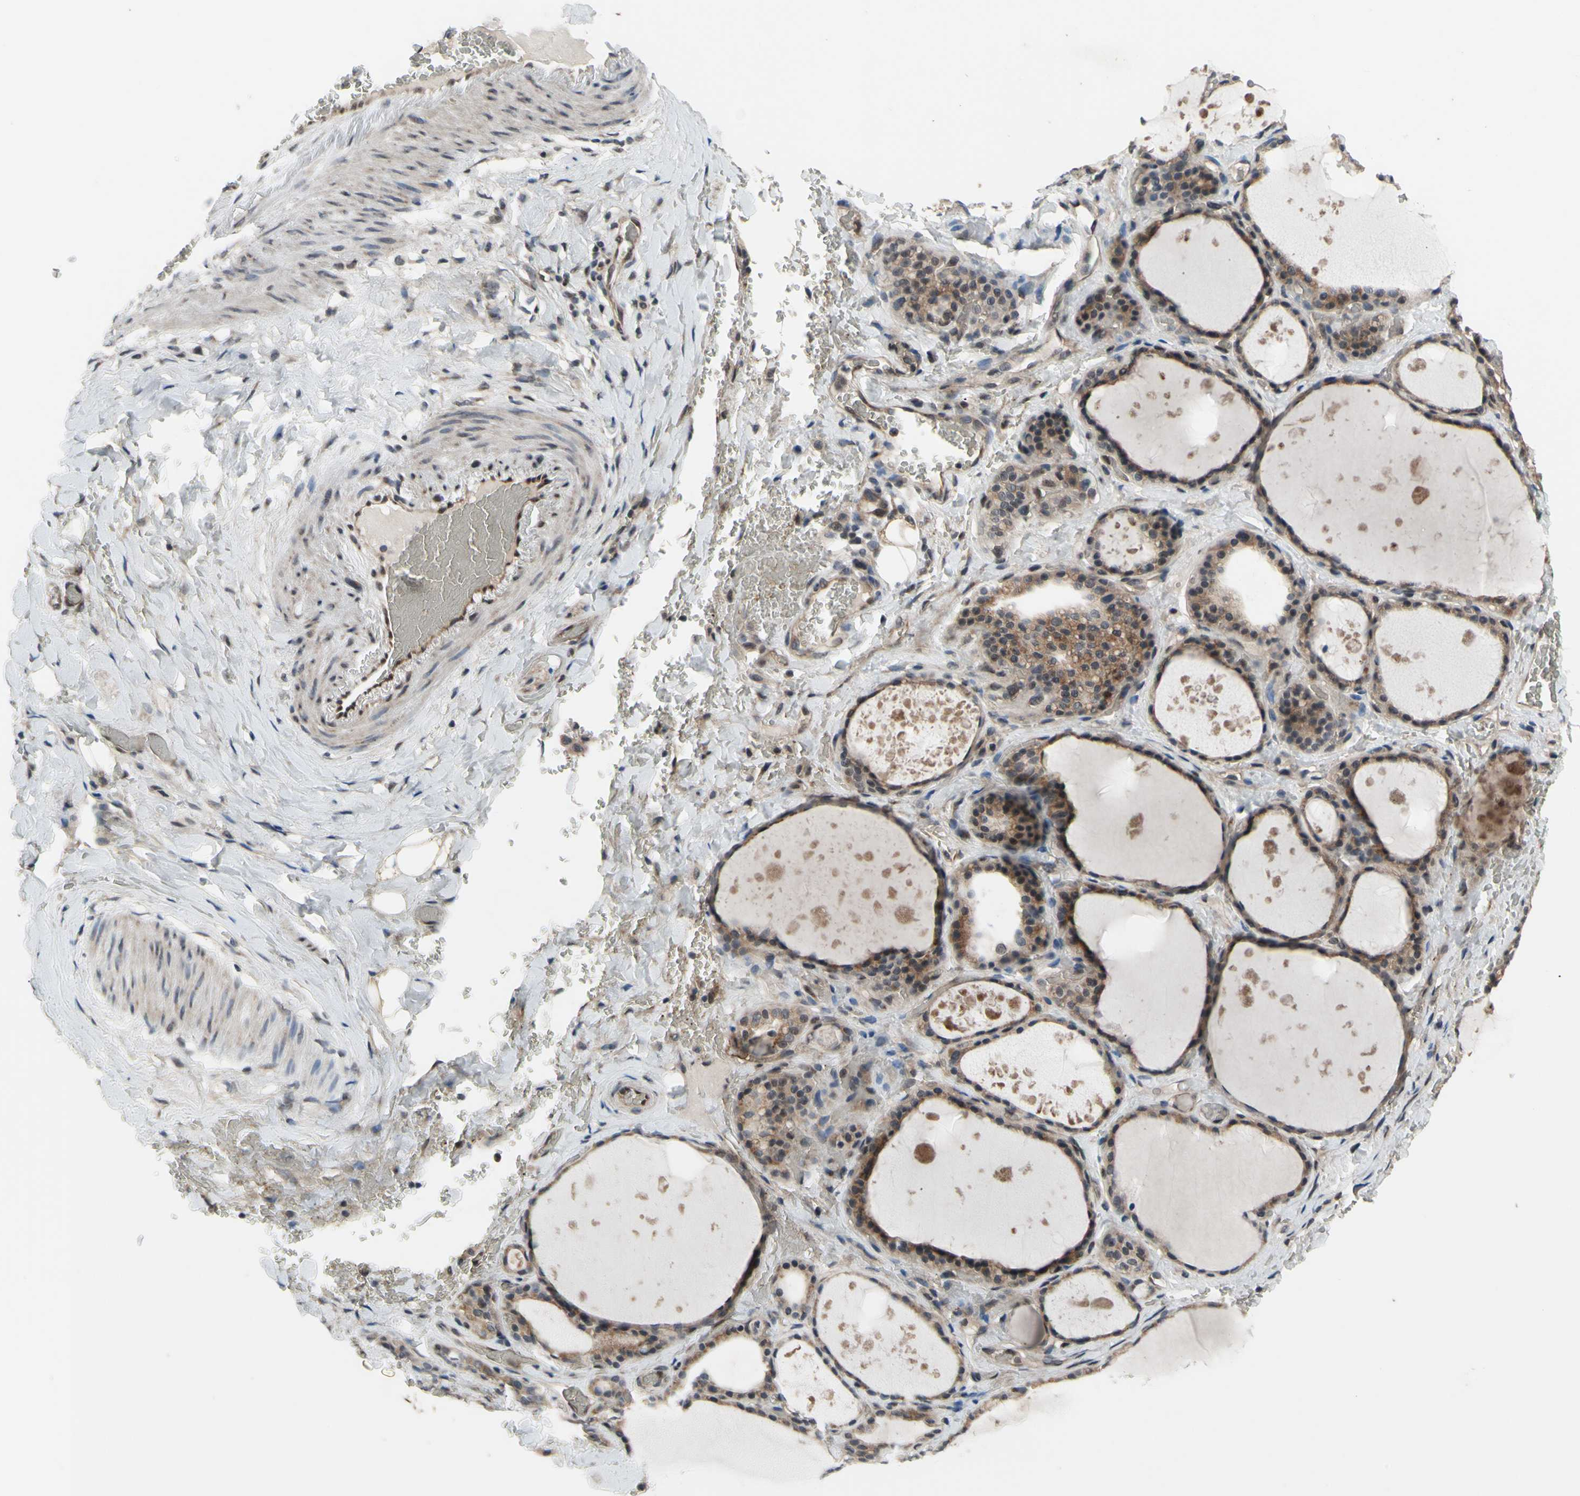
{"staining": {"intensity": "moderate", "quantity": "25%-75%", "location": "cytoplasmic/membranous,nuclear"}, "tissue": "thyroid gland", "cell_type": "Glandular cells", "image_type": "normal", "snomed": [{"axis": "morphology", "description": "Normal tissue, NOS"}, {"axis": "topography", "description": "Thyroid gland"}], "caption": "Protein staining of unremarkable thyroid gland shows moderate cytoplasmic/membranous,nuclear staining in approximately 25%-75% of glandular cells. (DAB = brown stain, brightfield microscopy at high magnification).", "gene": "TRDMT1", "patient": {"sex": "male", "age": 61}}